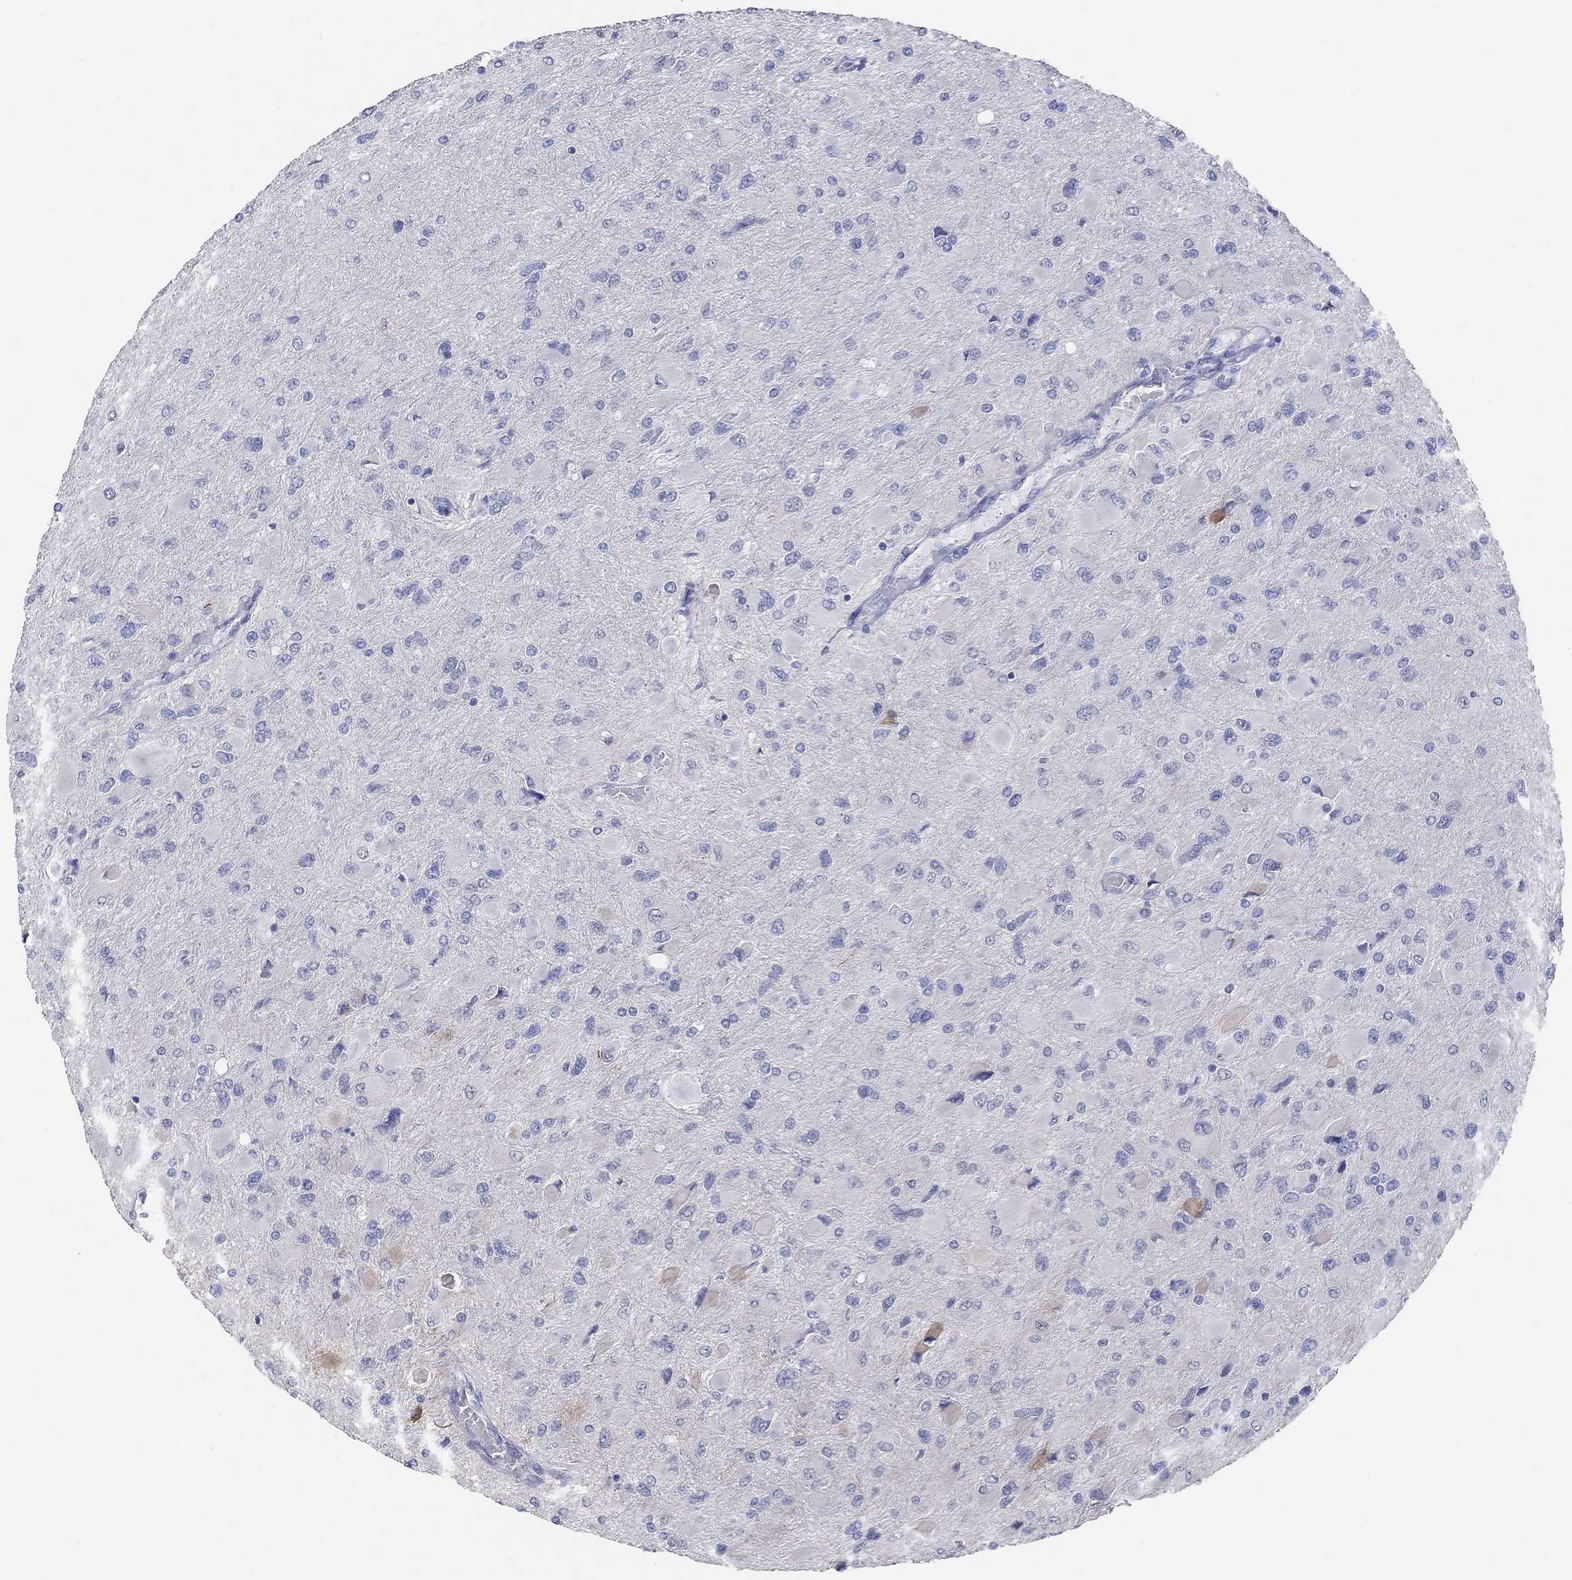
{"staining": {"intensity": "negative", "quantity": "none", "location": "none"}, "tissue": "glioma", "cell_type": "Tumor cells", "image_type": "cancer", "snomed": [{"axis": "morphology", "description": "Glioma, malignant, High grade"}, {"axis": "topography", "description": "Cerebral cortex"}], "caption": "Immunohistochemistry (IHC) image of malignant glioma (high-grade) stained for a protein (brown), which demonstrates no staining in tumor cells.", "gene": "PNMA5", "patient": {"sex": "female", "age": 36}}